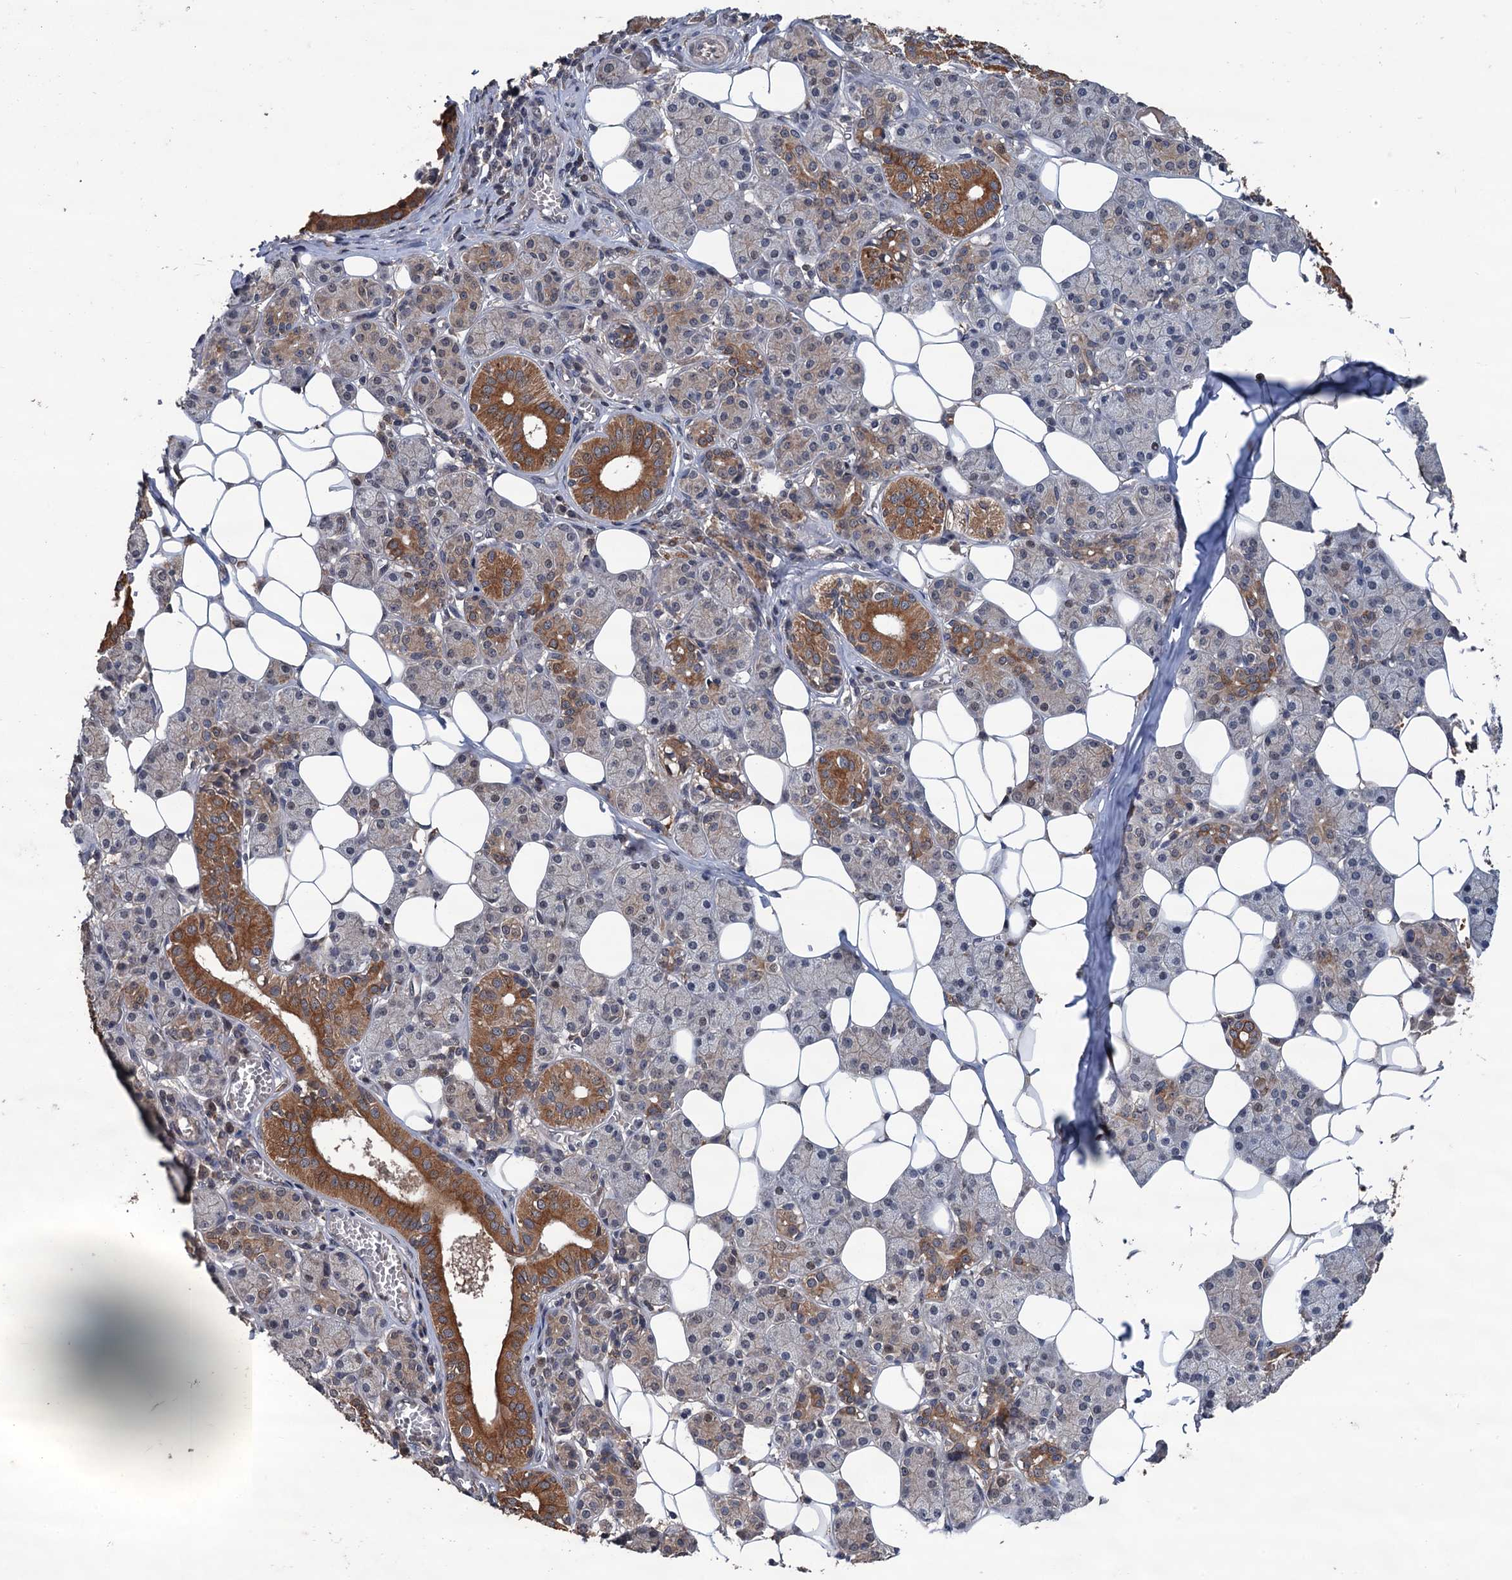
{"staining": {"intensity": "moderate", "quantity": "<25%", "location": "cytoplasmic/membranous"}, "tissue": "salivary gland", "cell_type": "Glandular cells", "image_type": "normal", "snomed": [{"axis": "morphology", "description": "Normal tissue, NOS"}, {"axis": "topography", "description": "Salivary gland"}], "caption": "IHC staining of unremarkable salivary gland, which exhibits low levels of moderate cytoplasmic/membranous staining in approximately <25% of glandular cells indicating moderate cytoplasmic/membranous protein staining. The staining was performed using DAB (brown) for protein detection and nuclei were counterstained in hematoxylin (blue).", "gene": "ZNF438", "patient": {"sex": "female", "age": 33}}